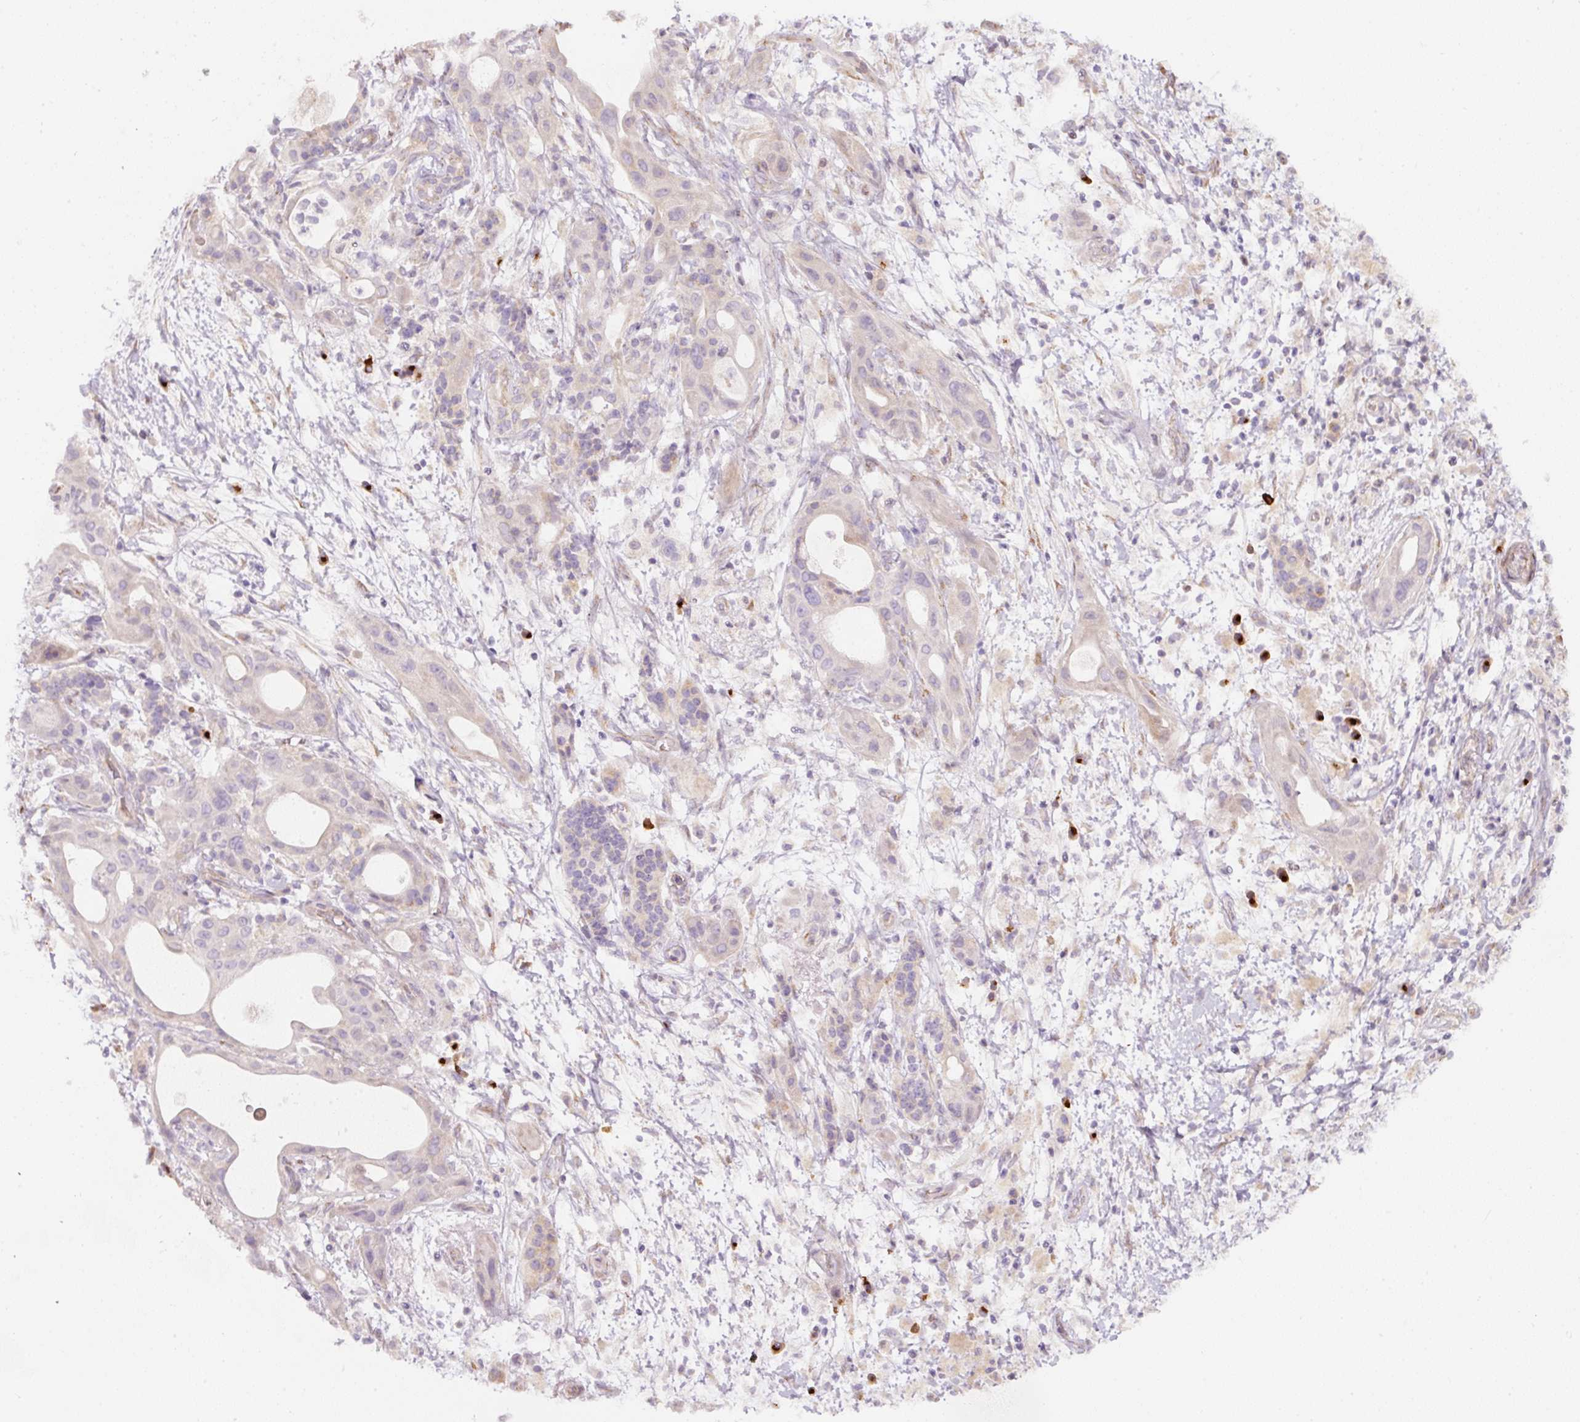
{"staining": {"intensity": "negative", "quantity": "none", "location": "none"}, "tissue": "pancreatic cancer", "cell_type": "Tumor cells", "image_type": "cancer", "snomed": [{"axis": "morphology", "description": "Adenocarcinoma, NOS"}, {"axis": "topography", "description": "Pancreas"}], "caption": "Pancreatic cancer stained for a protein using IHC displays no positivity tumor cells.", "gene": "NBPF11", "patient": {"sex": "male", "age": 68}}